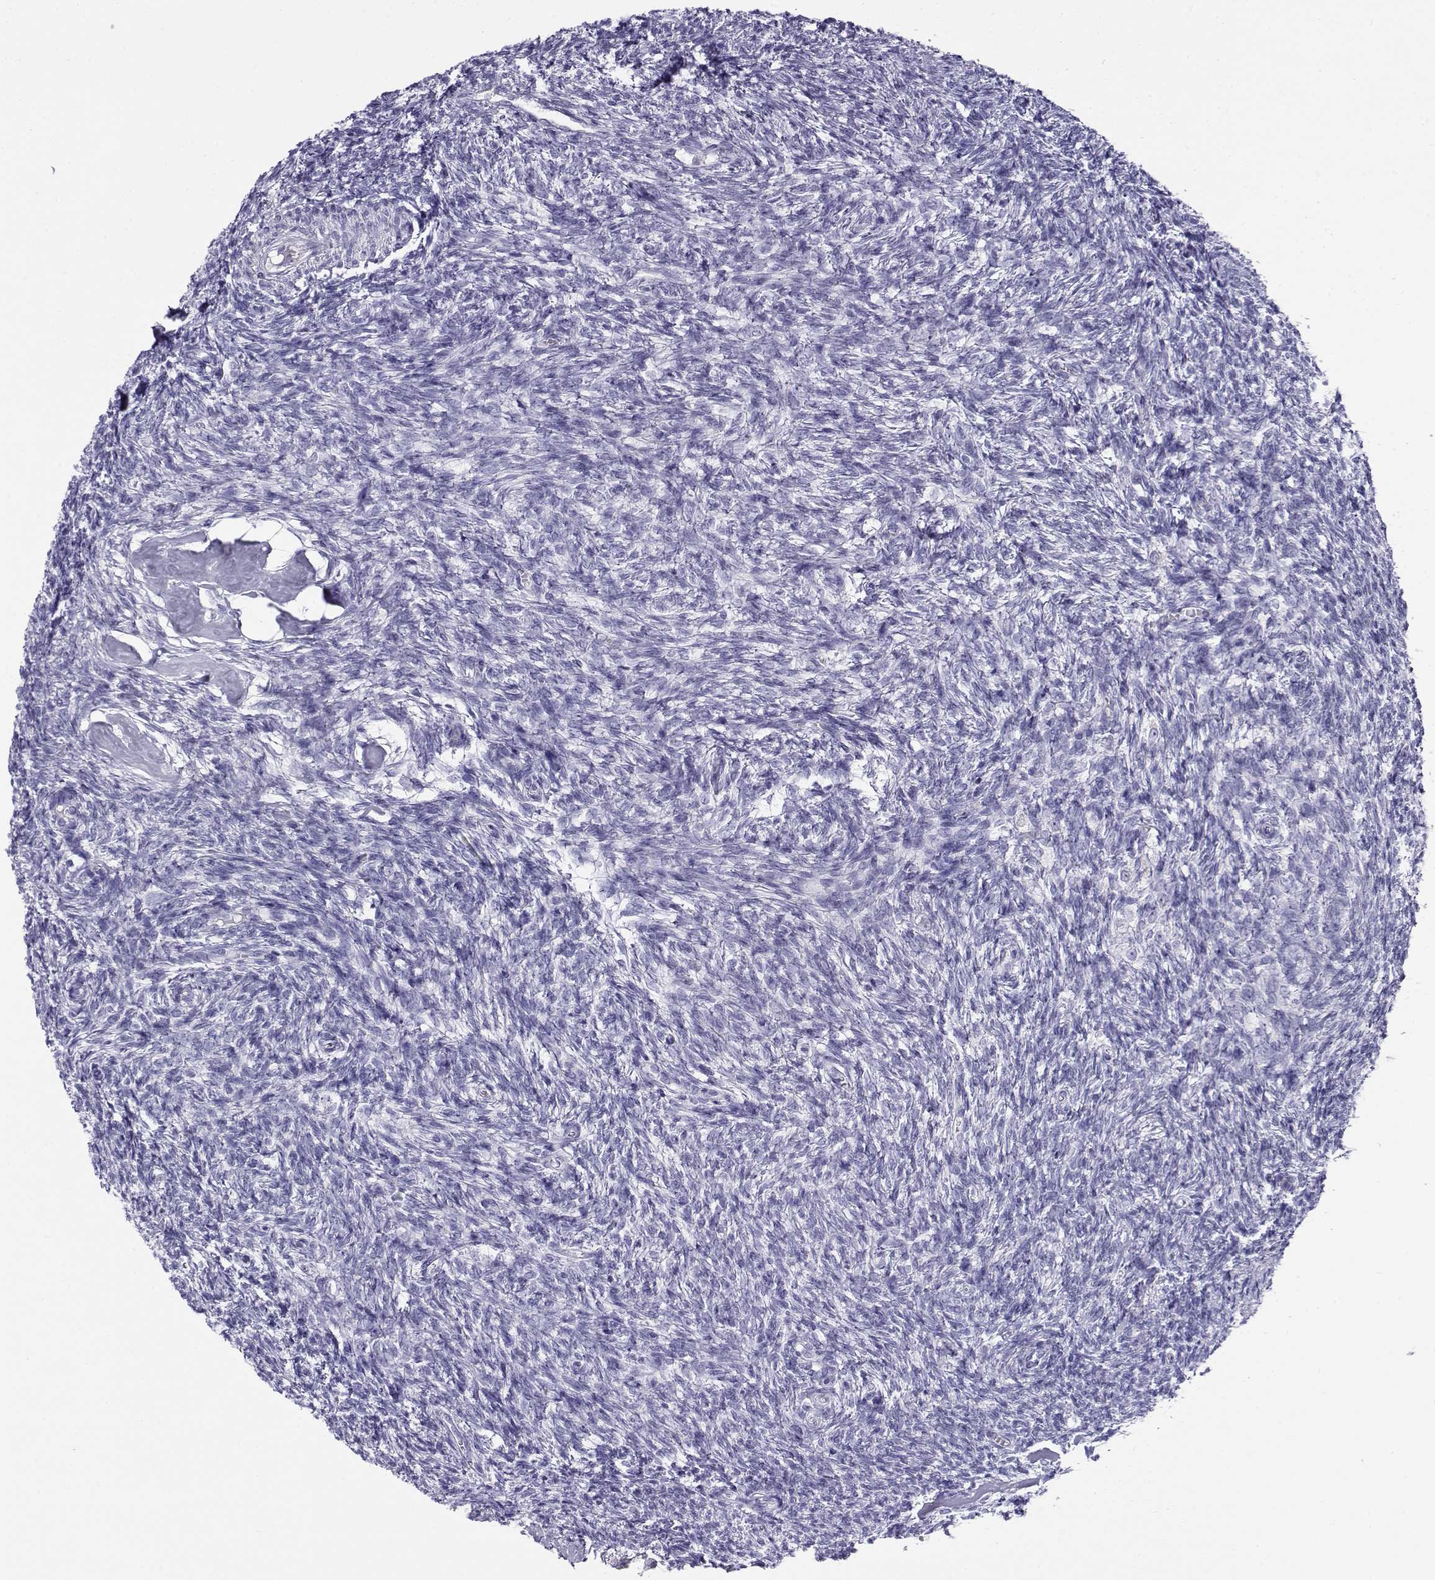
{"staining": {"intensity": "negative", "quantity": "none", "location": "none"}, "tissue": "ovary", "cell_type": "Follicle cells", "image_type": "normal", "snomed": [{"axis": "morphology", "description": "Normal tissue, NOS"}, {"axis": "topography", "description": "Ovary"}], "caption": "IHC of unremarkable human ovary displays no expression in follicle cells.", "gene": "CABS1", "patient": {"sex": "female", "age": 43}}